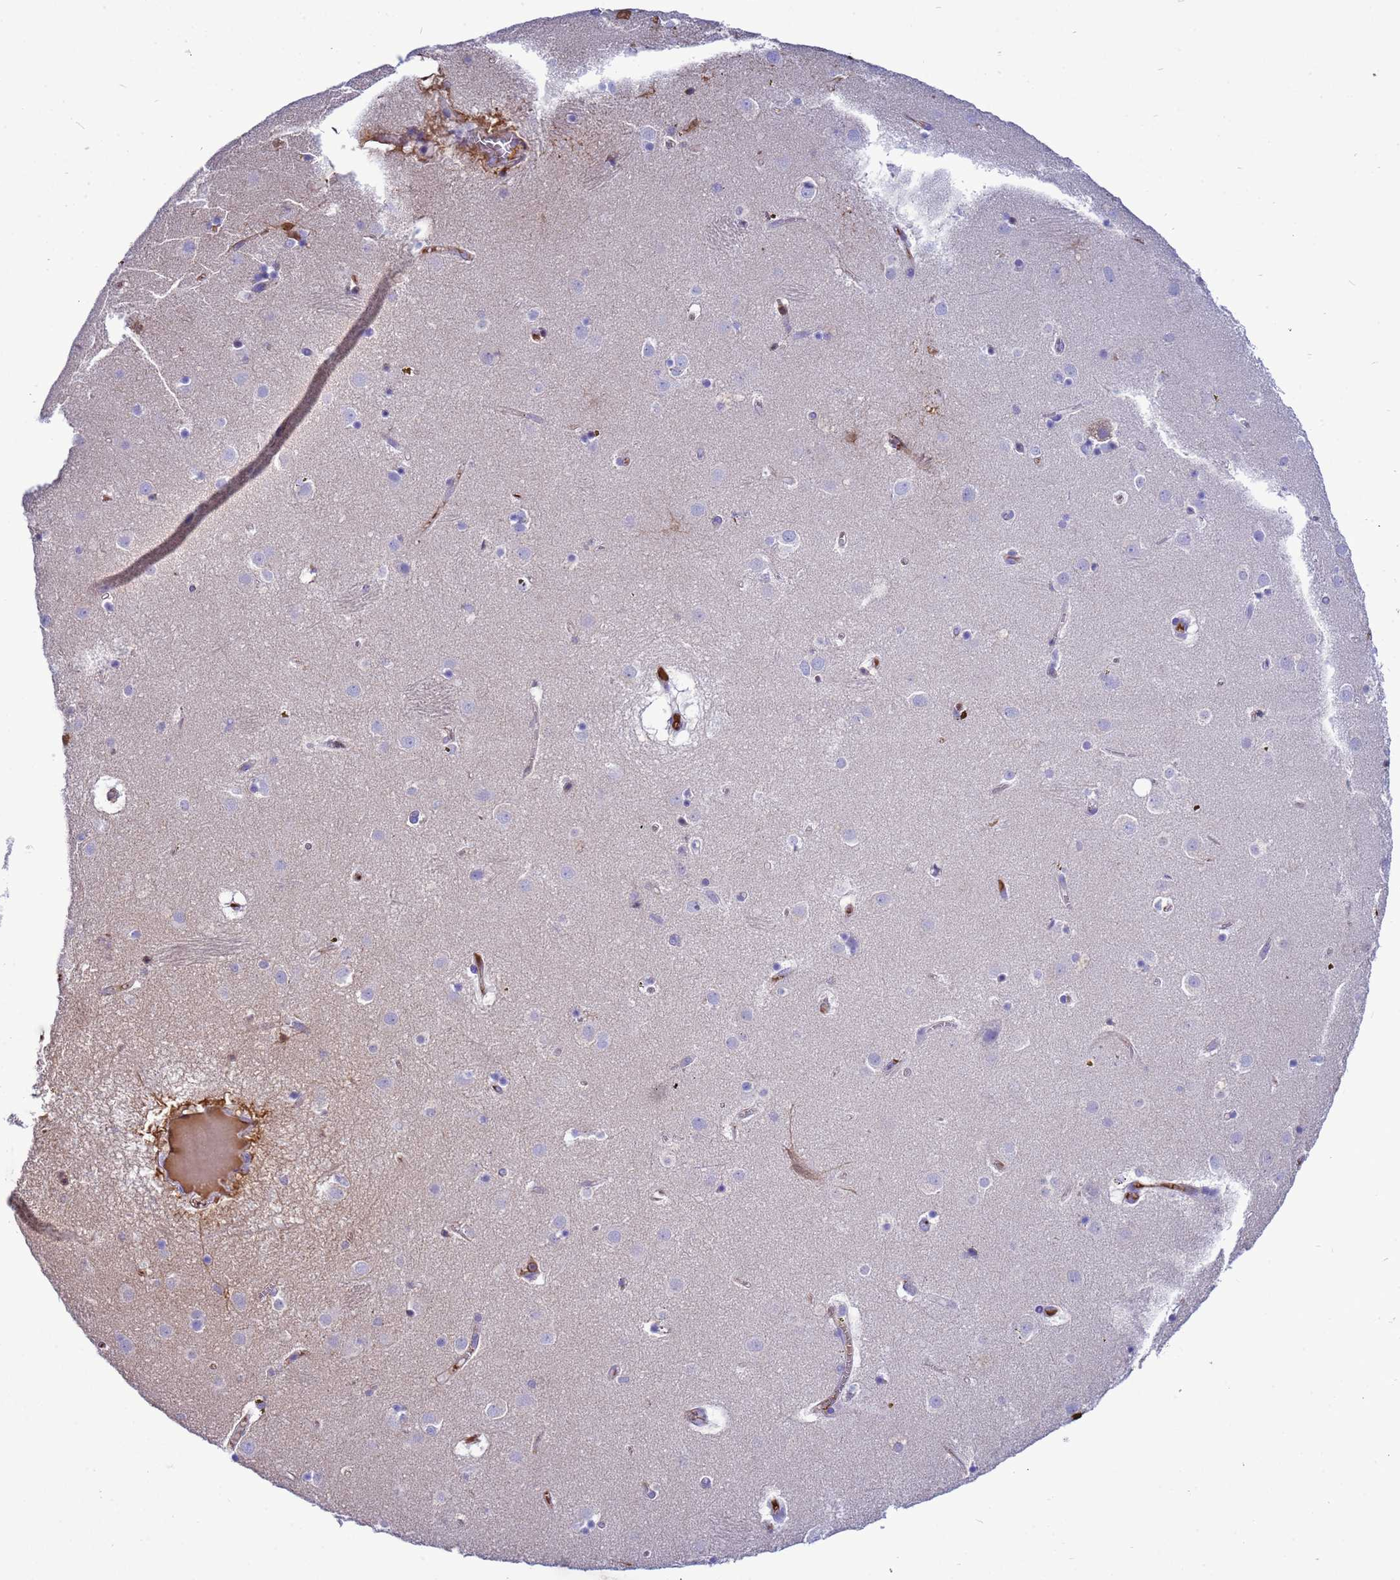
{"staining": {"intensity": "negative", "quantity": "none", "location": "none"}, "tissue": "caudate", "cell_type": "Glial cells", "image_type": "normal", "snomed": [{"axis": "morphology", "description": "Normal tissue, NOS"}, {"axis": "topography", "description": "Lateral ventricle wall"}], "caption": "Glial cells are negative for protein expression in unremarkable human caudate. (Immunohistochemistry (ihc), brightfield microscopy, high magnification).", "gene": "H1", "patient": {"sex": "male", "age": 70}}